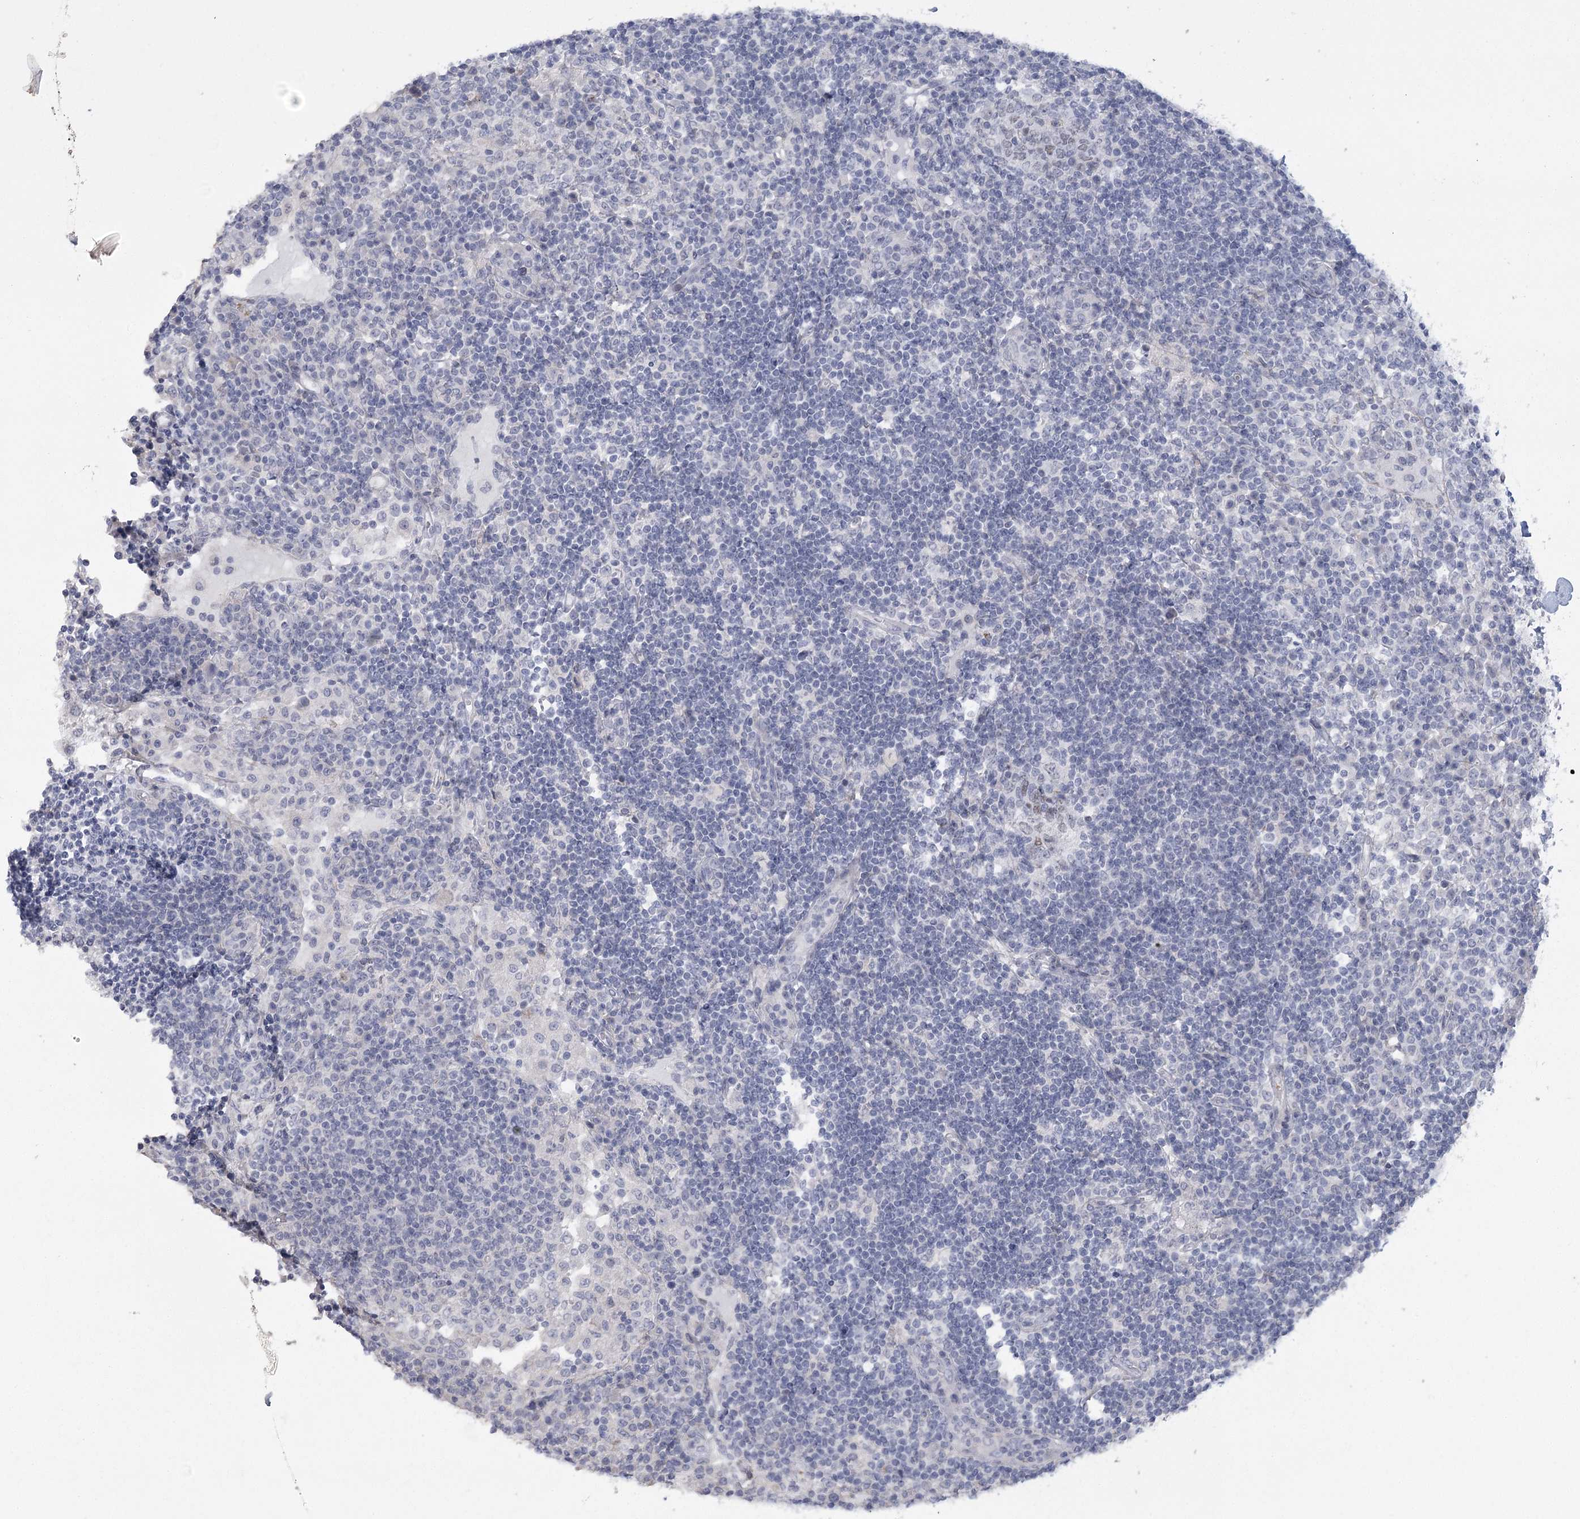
{"staining": {"intensity": "negative", "quantity": "none", "location": "none"}, "tissue": "lymph node", "cell_type": "Germinal center cells", "image_type": "normal", "snomed": [{"axis": "morphology", "description": "Normal tissue, NOS"}, {"axis": "topography", "description": "Lymph node"}], "caption": "Immunohistochemical staining of benign human lymph node demonstrates no significant expression in germinal center cells. Brightfield microscopy of immunohistochemistry (IHC) stained with DAB (3,3'-diaminobenzidine) (brown) and hematoxylin (blue), captured at high magnification.", "gene": "FAM76B", "patient": {"sex": "female", "age": 53}}